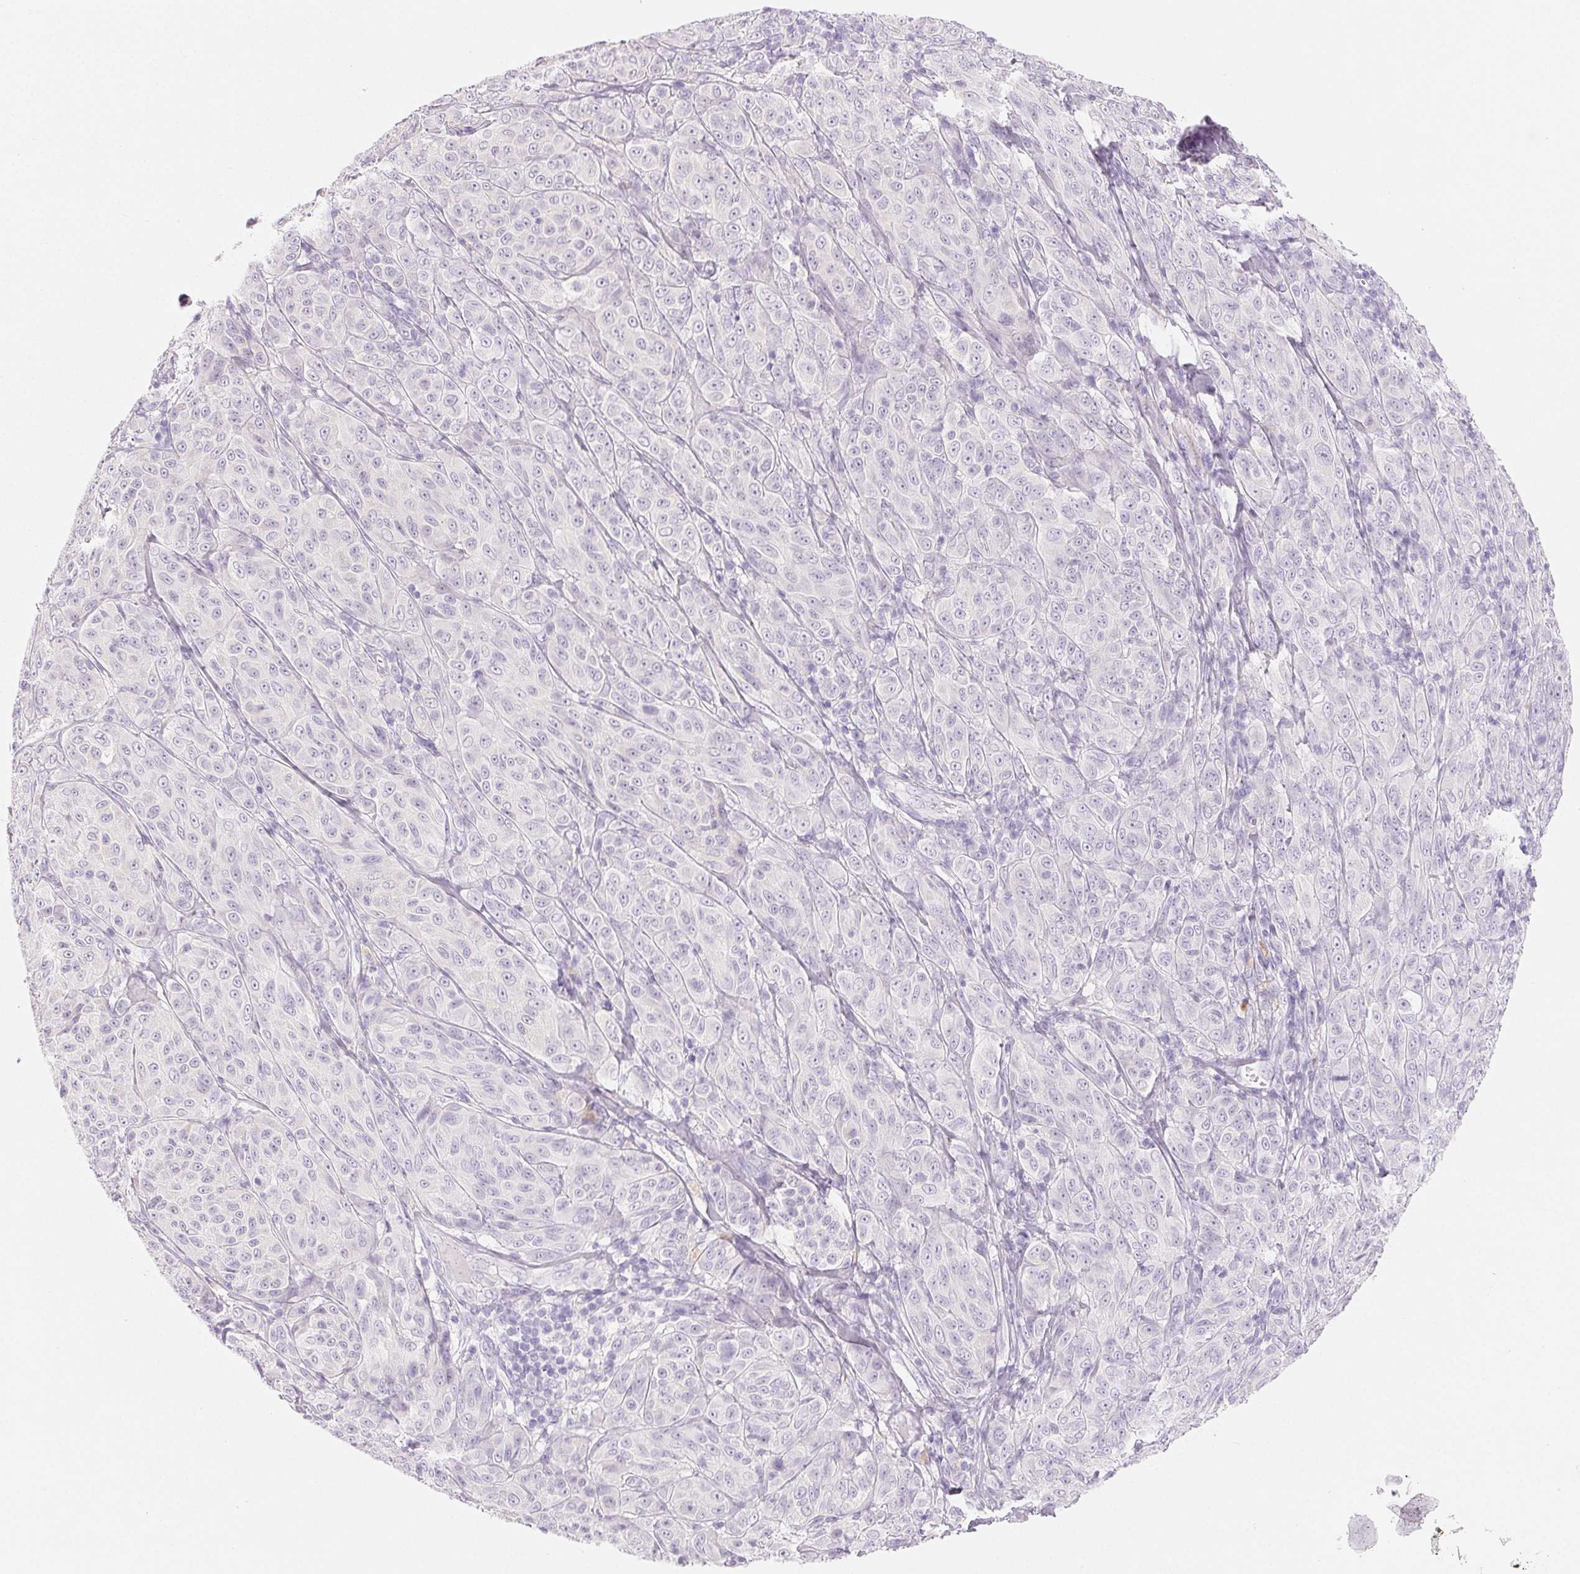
{"staining": {"intensity": "negative", "quantity": "none", "location": "none"}, "tissue": "melanoma", "cell_type": "Tumor cells", "image_type": "cancer", "snomed": [{"axis": "morphology", "description": "Malignant melanoma, NOS"}, {"axis": "topography", "description": "Skin"}], "caption": "A high-resolution image shows immunohistochemistry staining of malignant melanoma, which displays no significant positivity in tumor cells.", "gene": "SPACA5B", "patient": {"sex": "male", "age": 89}}